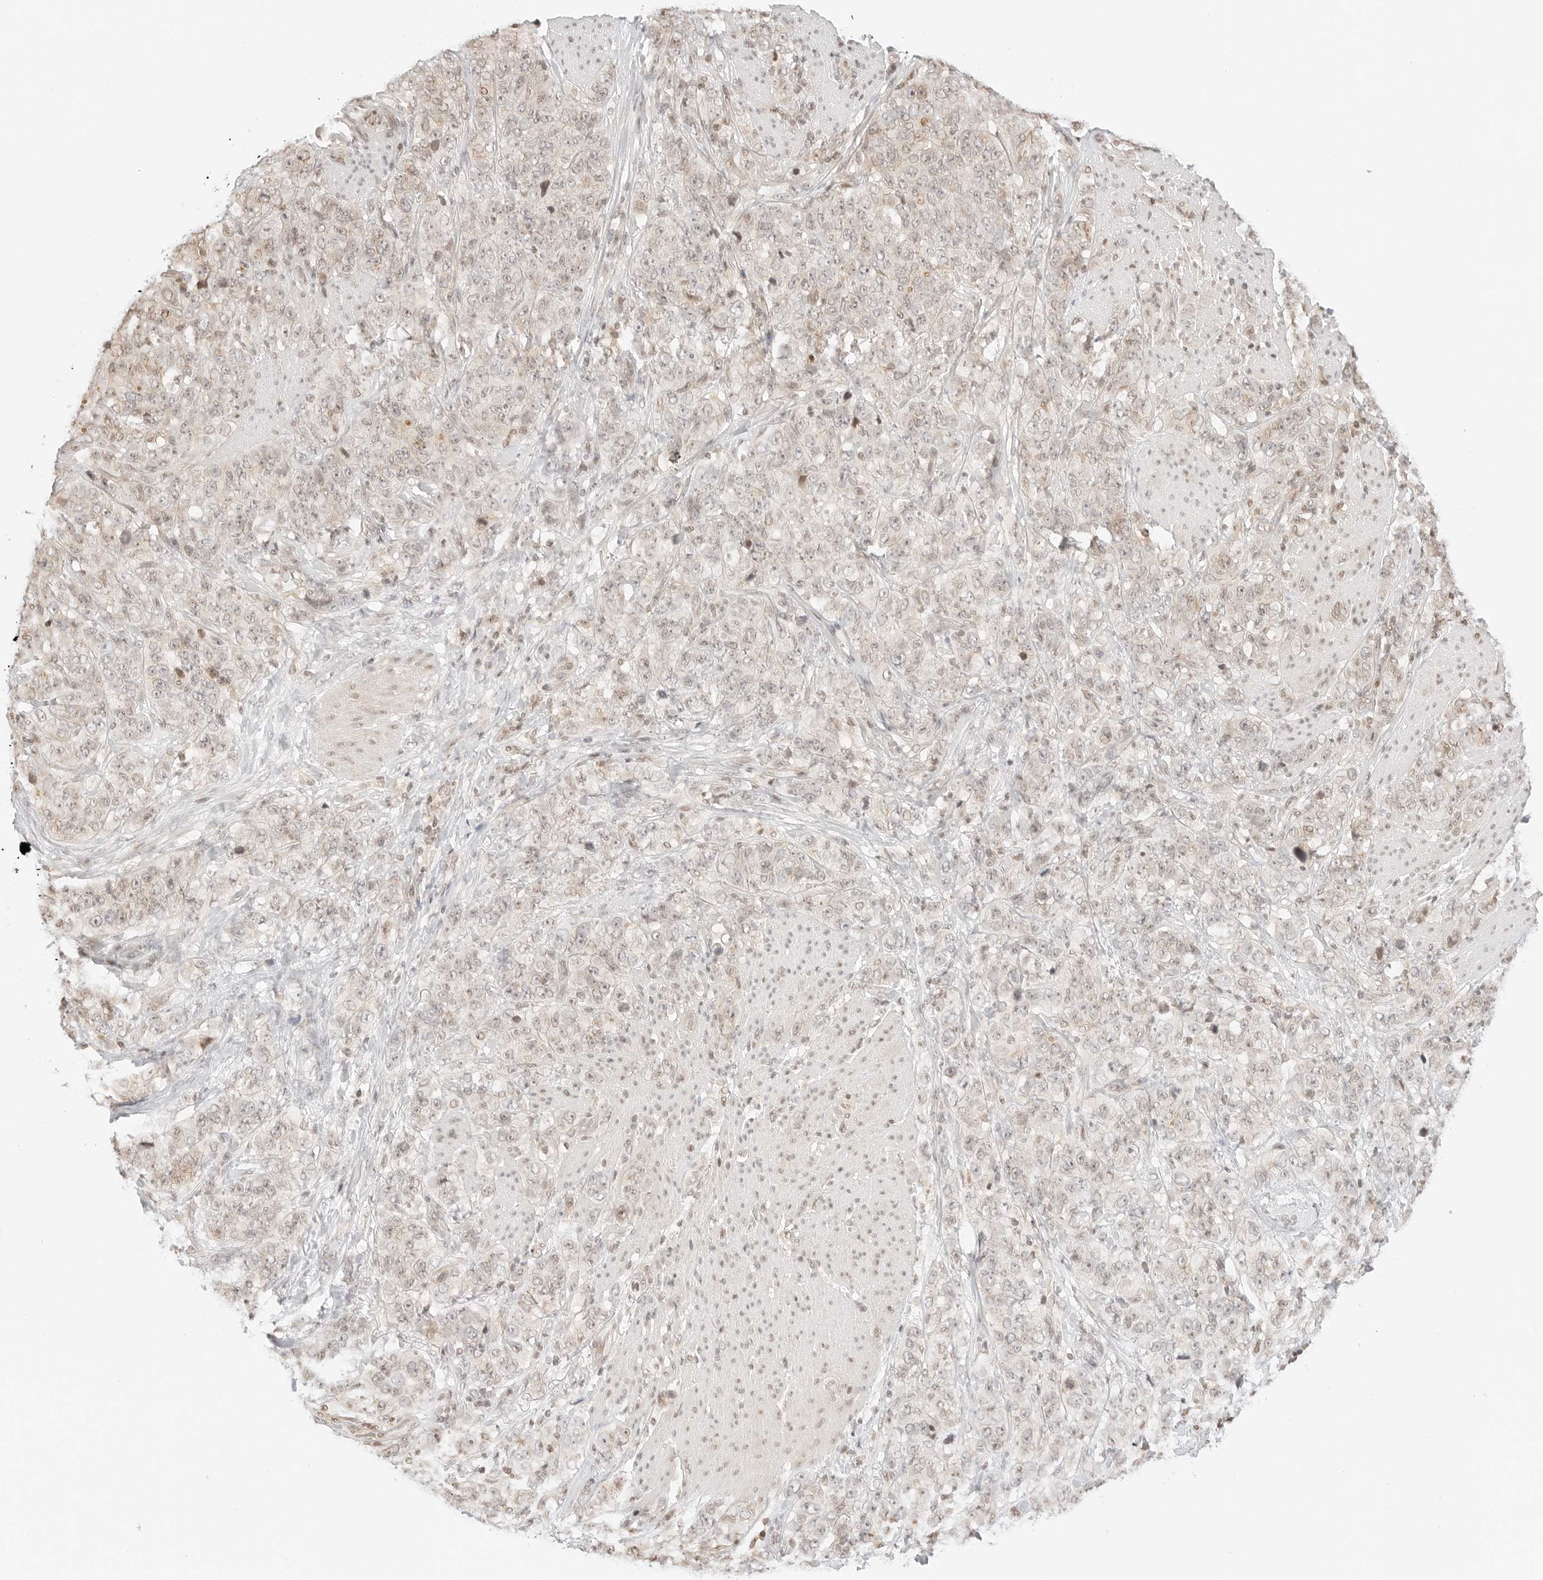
{"staining": {"intensity": "negative", "quantity": "none", "location": "none"}, "tissue": "stomach cancer", "cell_type": "Tumor cells", "image_type": "cancer", "snomed": [{"axis": "morphology", "description": "Adenocarcinoma, NOS"}, {"axis": "topography", "description": "Stomach"}], "caption": "There is no significant positivity in tumor cells of adenocarcinoma (stomach).", "gene": "RPS6KL1", "patient": {"sex": "male", "age": 48}}